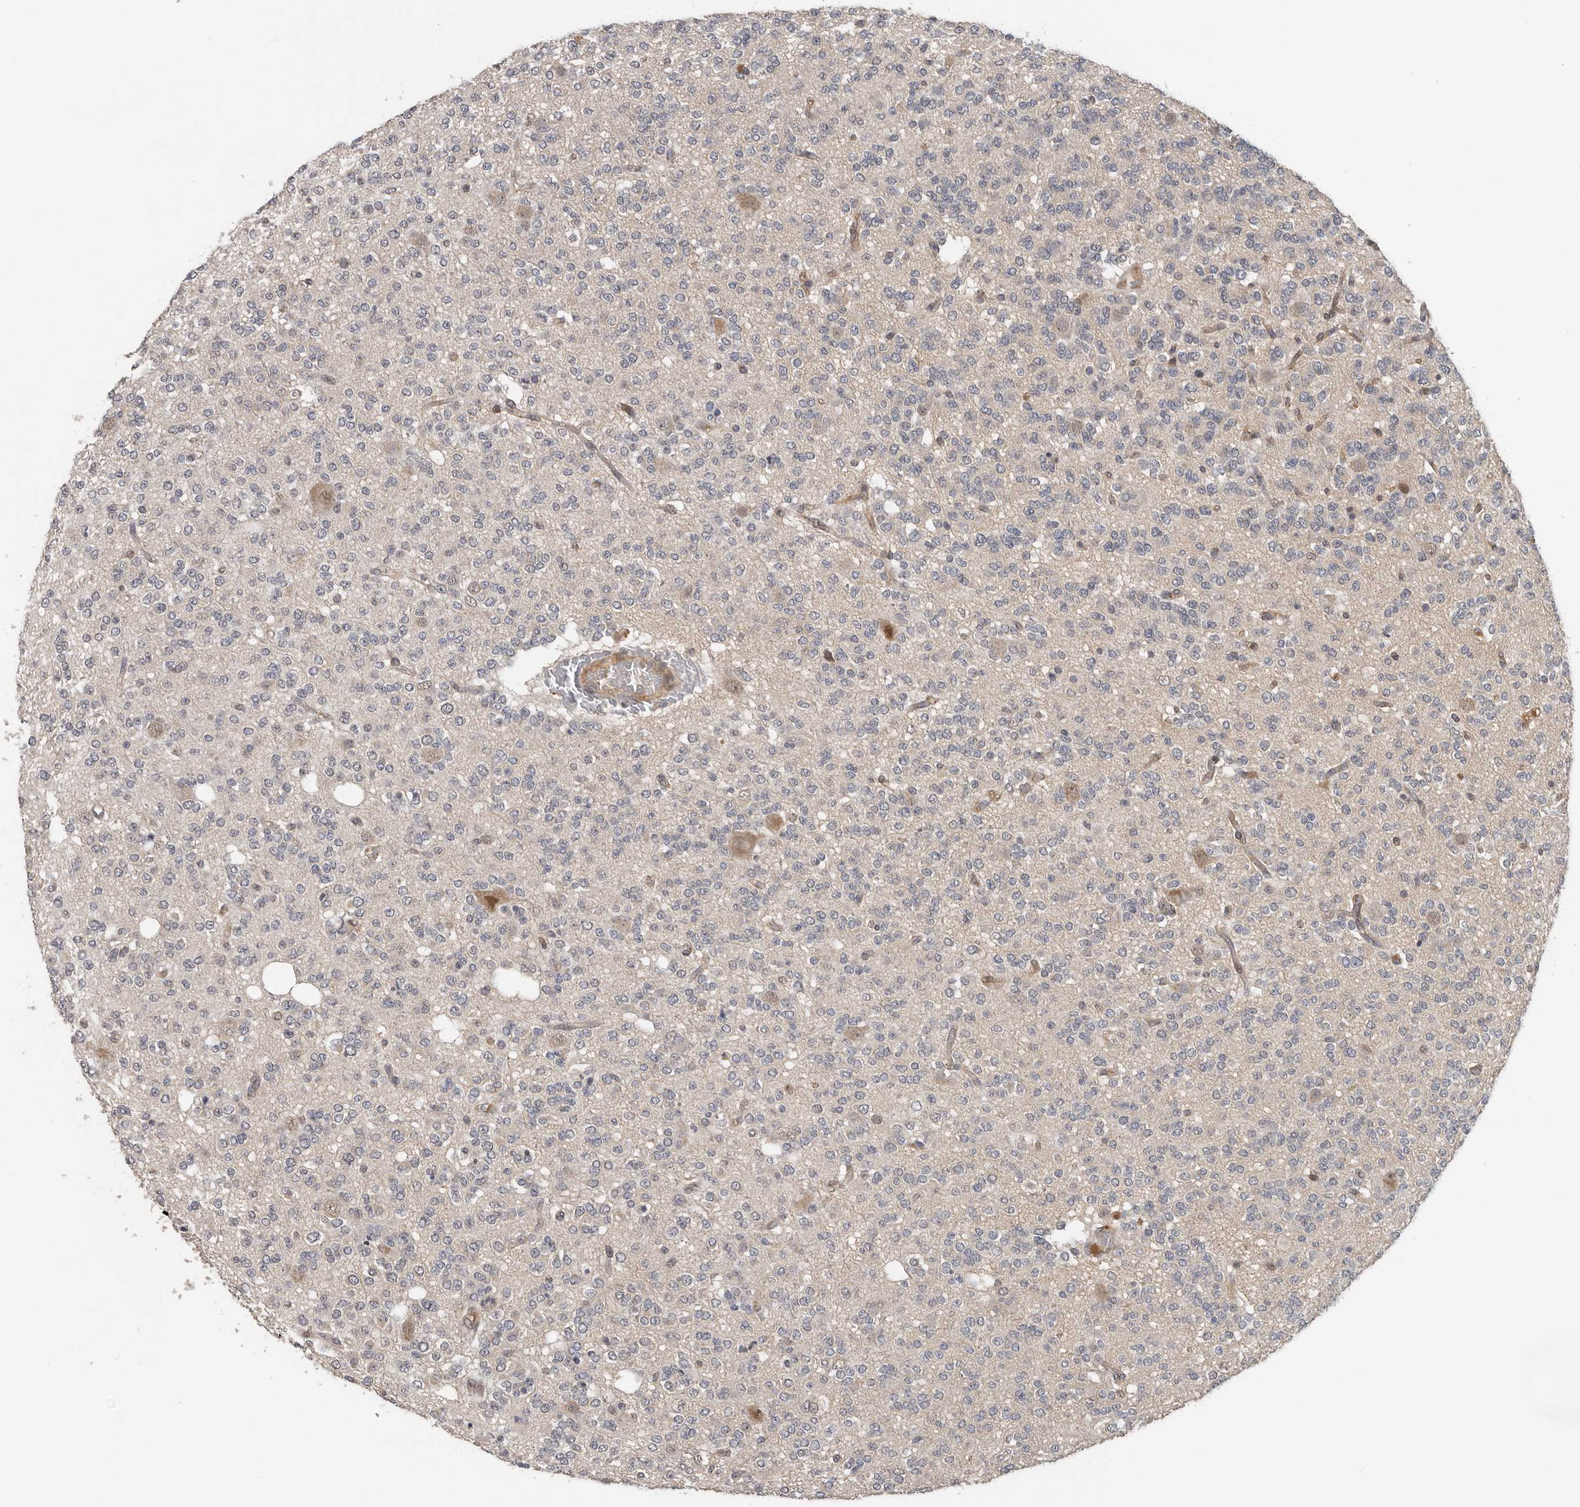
{"staining": {"intensity": "negative", "quantity": "none", "location": "none"}, "tissue": "glioma", "cell_type": "Tumor cells", "image_type": "cancer", "snomed": [{"axis": "morphology", "description": "Glioma, malignant, Low grade"}, {"axis": "topography", "description": "Brain"}], "caption": "IHC of glioma reveals no positivity in tumor cells.", "gene": "HENMT1", "patient": {"sex": "male", "age": 38}}